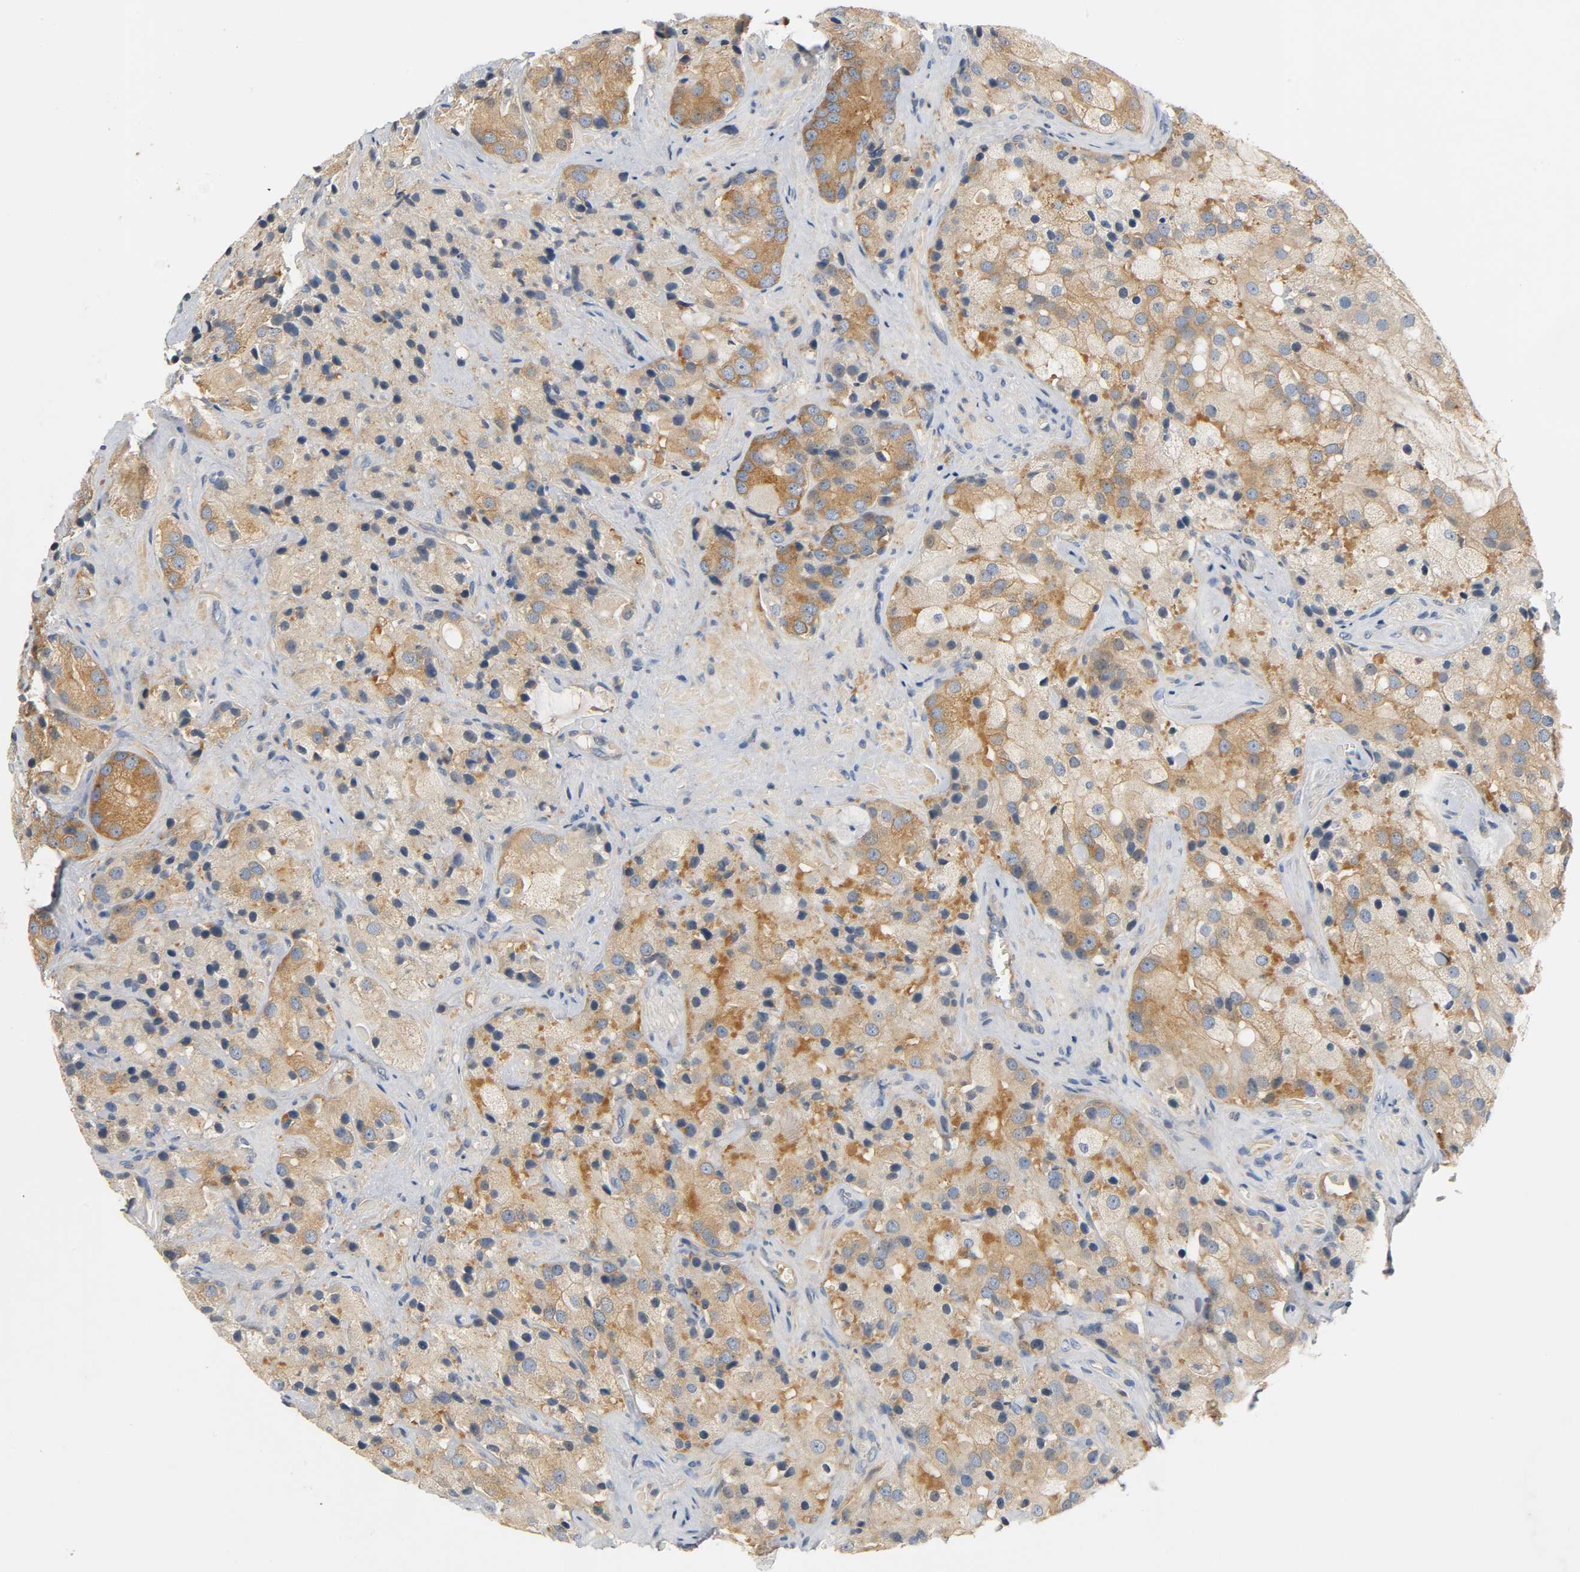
{"staining": {"intensity": "moderate", "quantity": ">75%", "location": "cytoplasmic/membranous"}, "tissue": "prostate cancer", "cell_type": "Tumor cells", "image_type": "cancer", "snomed": [{"axis": "morphology", "description": "Adenocarcinoma, High grade"}, {"axis": "topography", "description": "Prostate"}], "caption": "High-magnification brightfield microscopy of prostate cancer (adenocarcinoma (high-grade)) stained with DAB (brown) and counterstained with hematoxylin (blue). tumor cells exhibit moderate cytoplasmic/membranous expression is present in approximately>75% of cells.", "gene": "ARPC1A", "patient": {"sex": "male", "age": 70}}